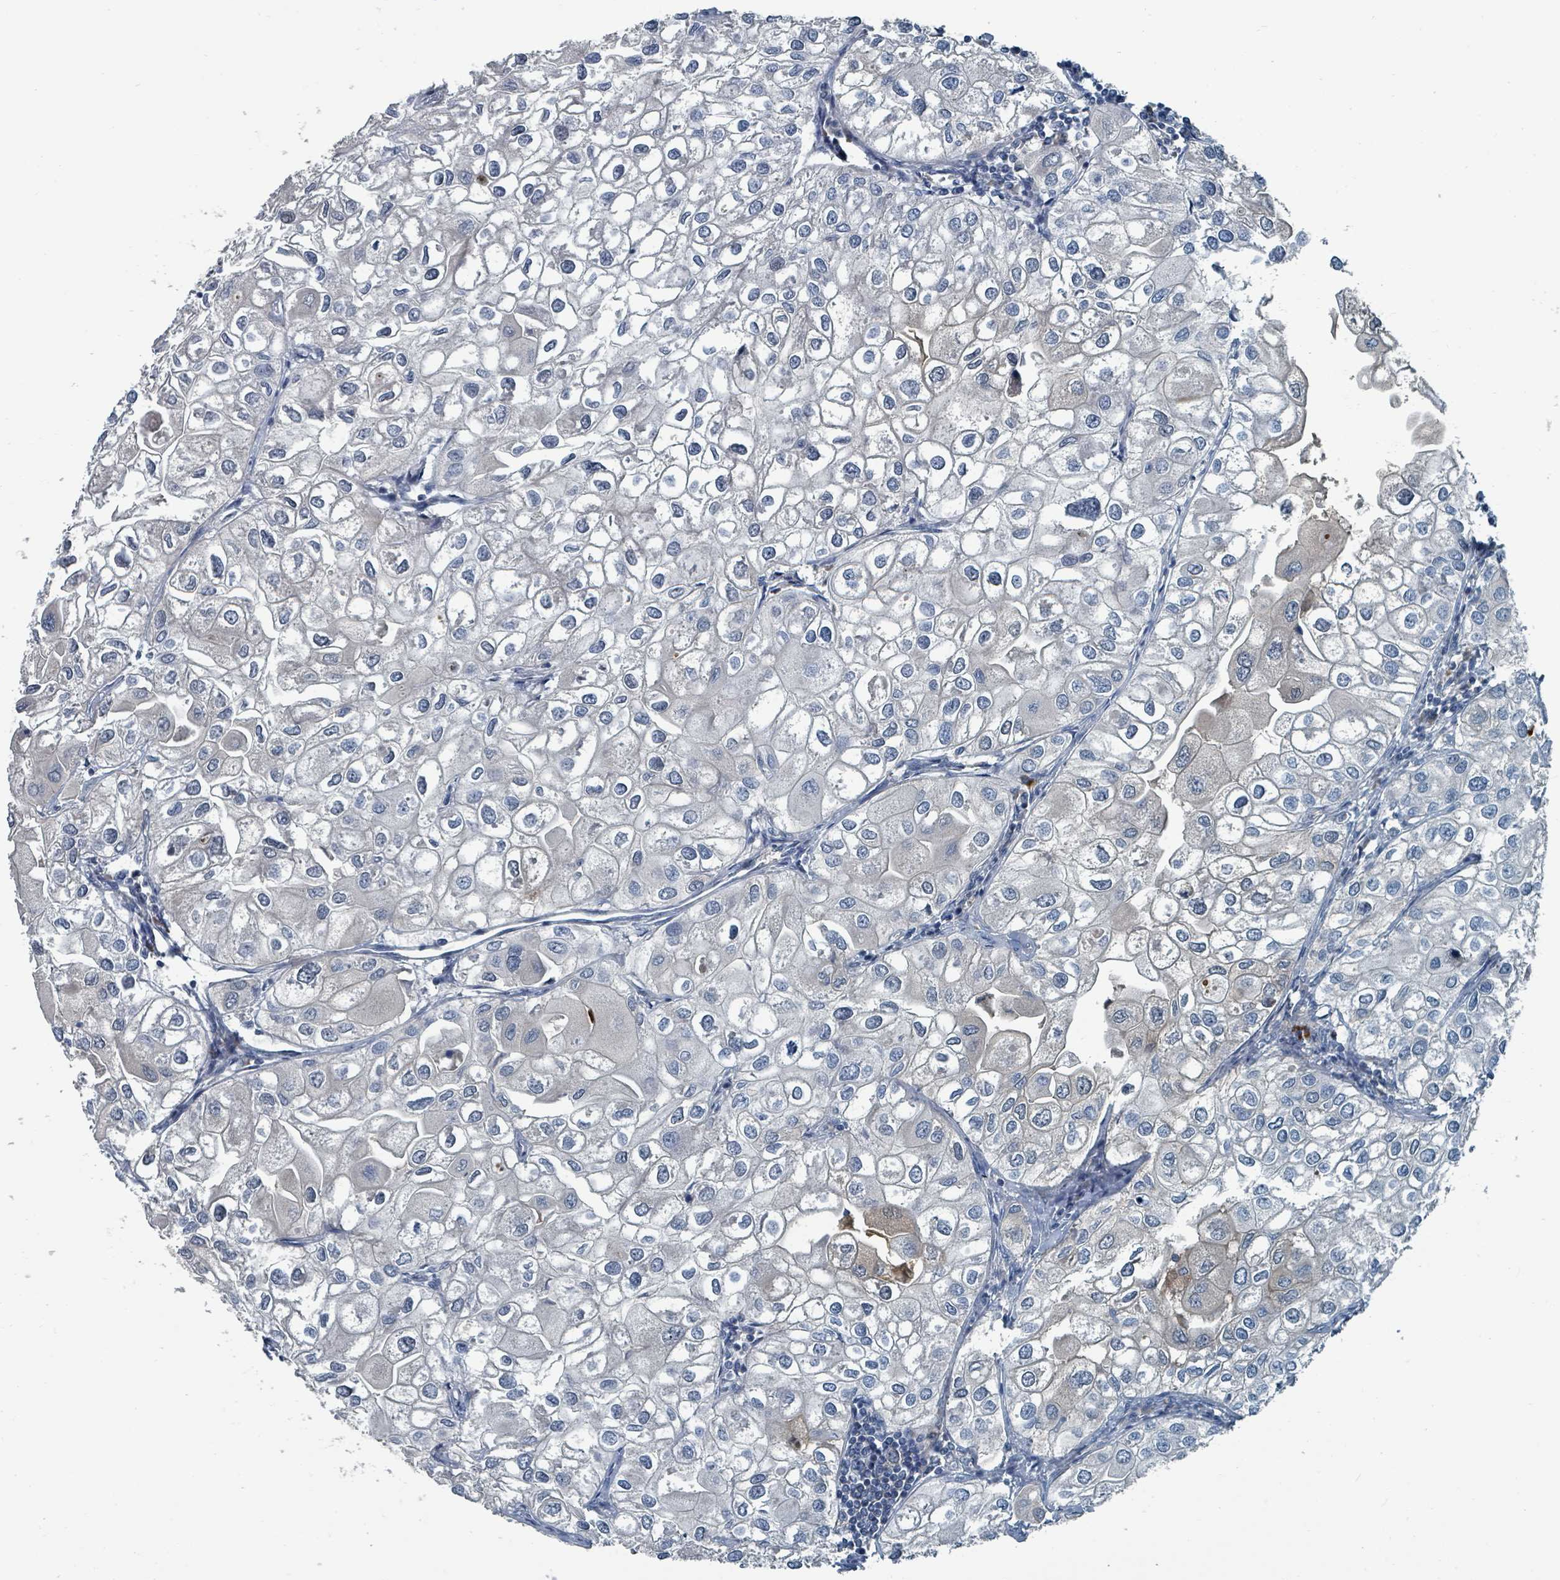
{"staining": {"intensity": "negative", "quantity": "none", "location": "none"}, "tissue": "urothelial cancer", "cell_type": "Tumor cells", "image_type": "cancer", "snomed": [{"axis": "morphology", "description": "Urothelial carcinoma, High grade"}, {"axis": "topography", "description": "Urinary bladder"}], "caption": "A high-resolution micrograph shows IHC staining of urothelial cancer, which exhibits no significant staining in tumor cells.", "gene": "SLC44A5", "patient": {"sex": "male", "age": 64}}